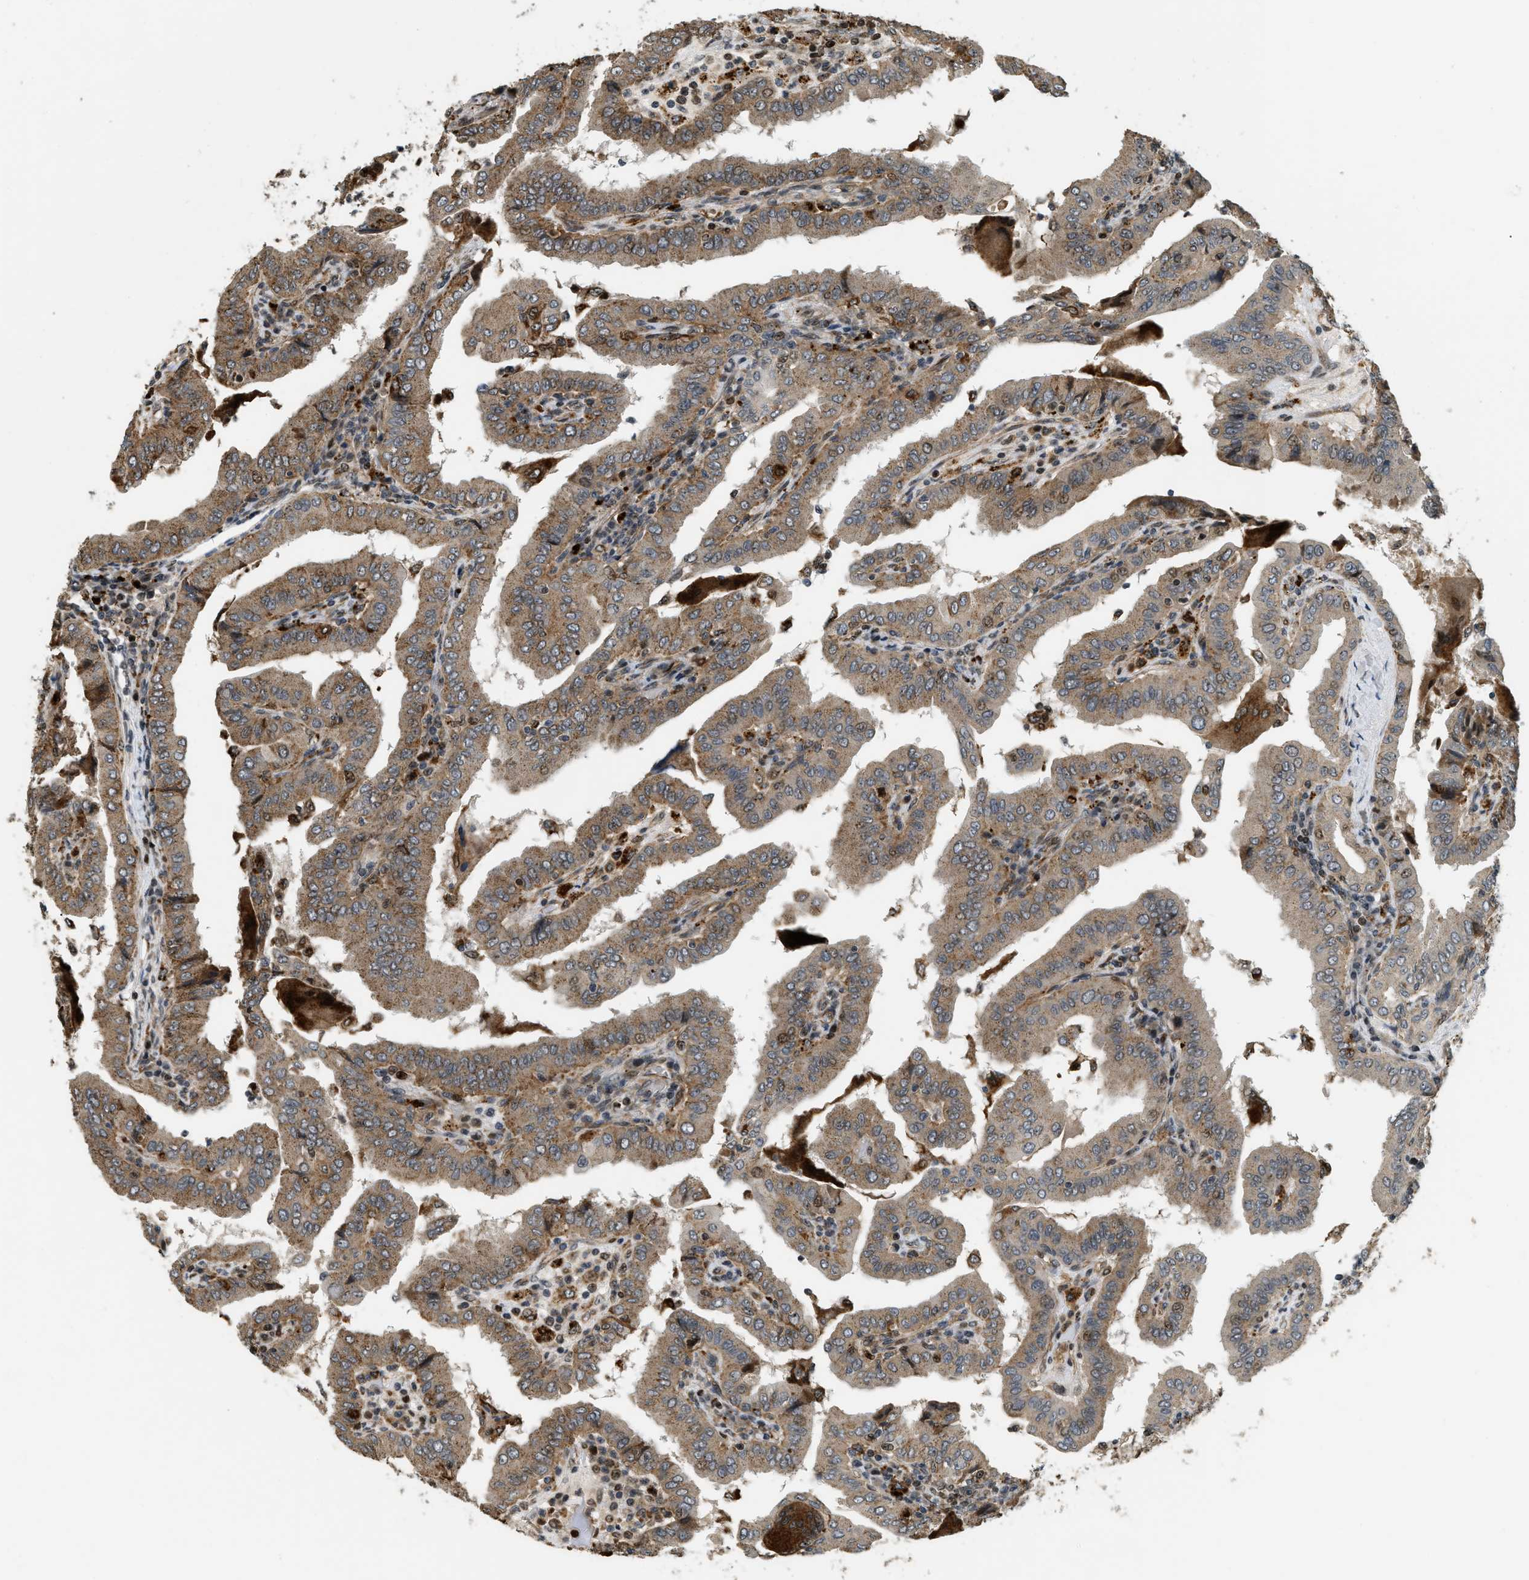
{"staining": {"intensity": "moderate", "quantity": ">75%", "location": "cytoplasmic/membranous"}, "tissue": "thyroid cancer", "cell_type": "Tumor cells", "image_type": "cancer", "snomed": [{"axis": "morphology", "description": "Papillary adenocarcinoma, NOS"}, {"axis": "topography", "description": "Thyroid gland"}], "caption": "Thyroid cancer (papillary adenocarcinoma) stained with DAB immunohistochemistry exhibits medium levels of moderate cytoplasmic/membranous positivity in approximately >75% of tumor cells.", "gene": "LTA4H", "patient": {"sex": "male", "age": 33}}